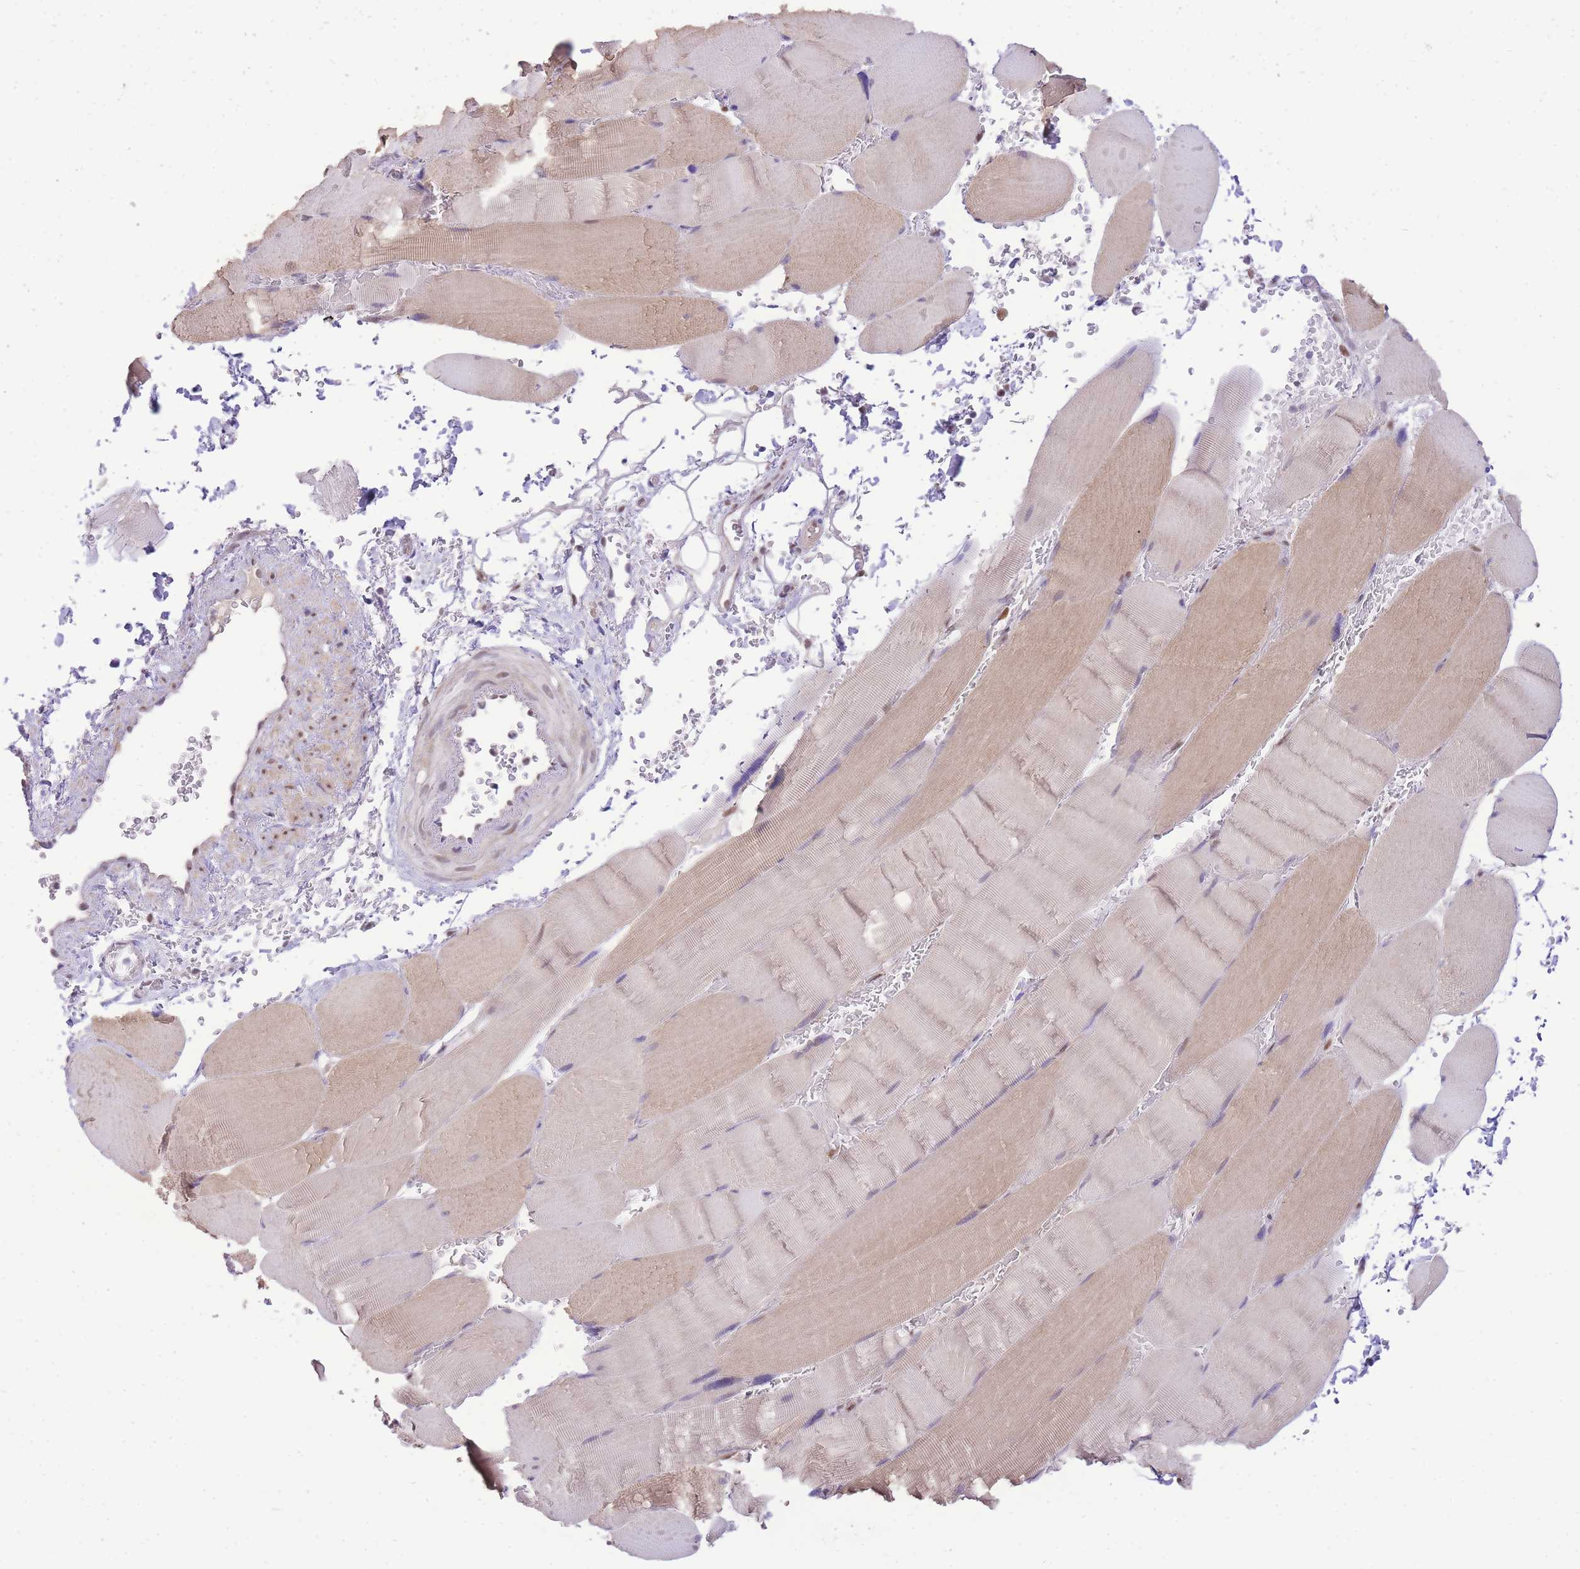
{"staining": {"intensity": "moderate", "quantity": "<25%", "location": "nuclear"}, "tissue": "skeletal muscle", "cell_type": "Myocytes", "image_type": "normal", "snomed": [{"axis": "morphology", "description": "Normal tissue, NOS"}, {"axis": "topography", "description": "Skeletal muscle"}, {"axis": "topography", "description": "Head-Neck"}], "caption": "Immunohistochemical staining of unremarkable skeletal muscle demonstrates <25% levels of moderate nuclear protein positivity in approximately <25% of myocytes.", "gene": "UBXN7", "patient": {"sex": "male", "age": 66}}